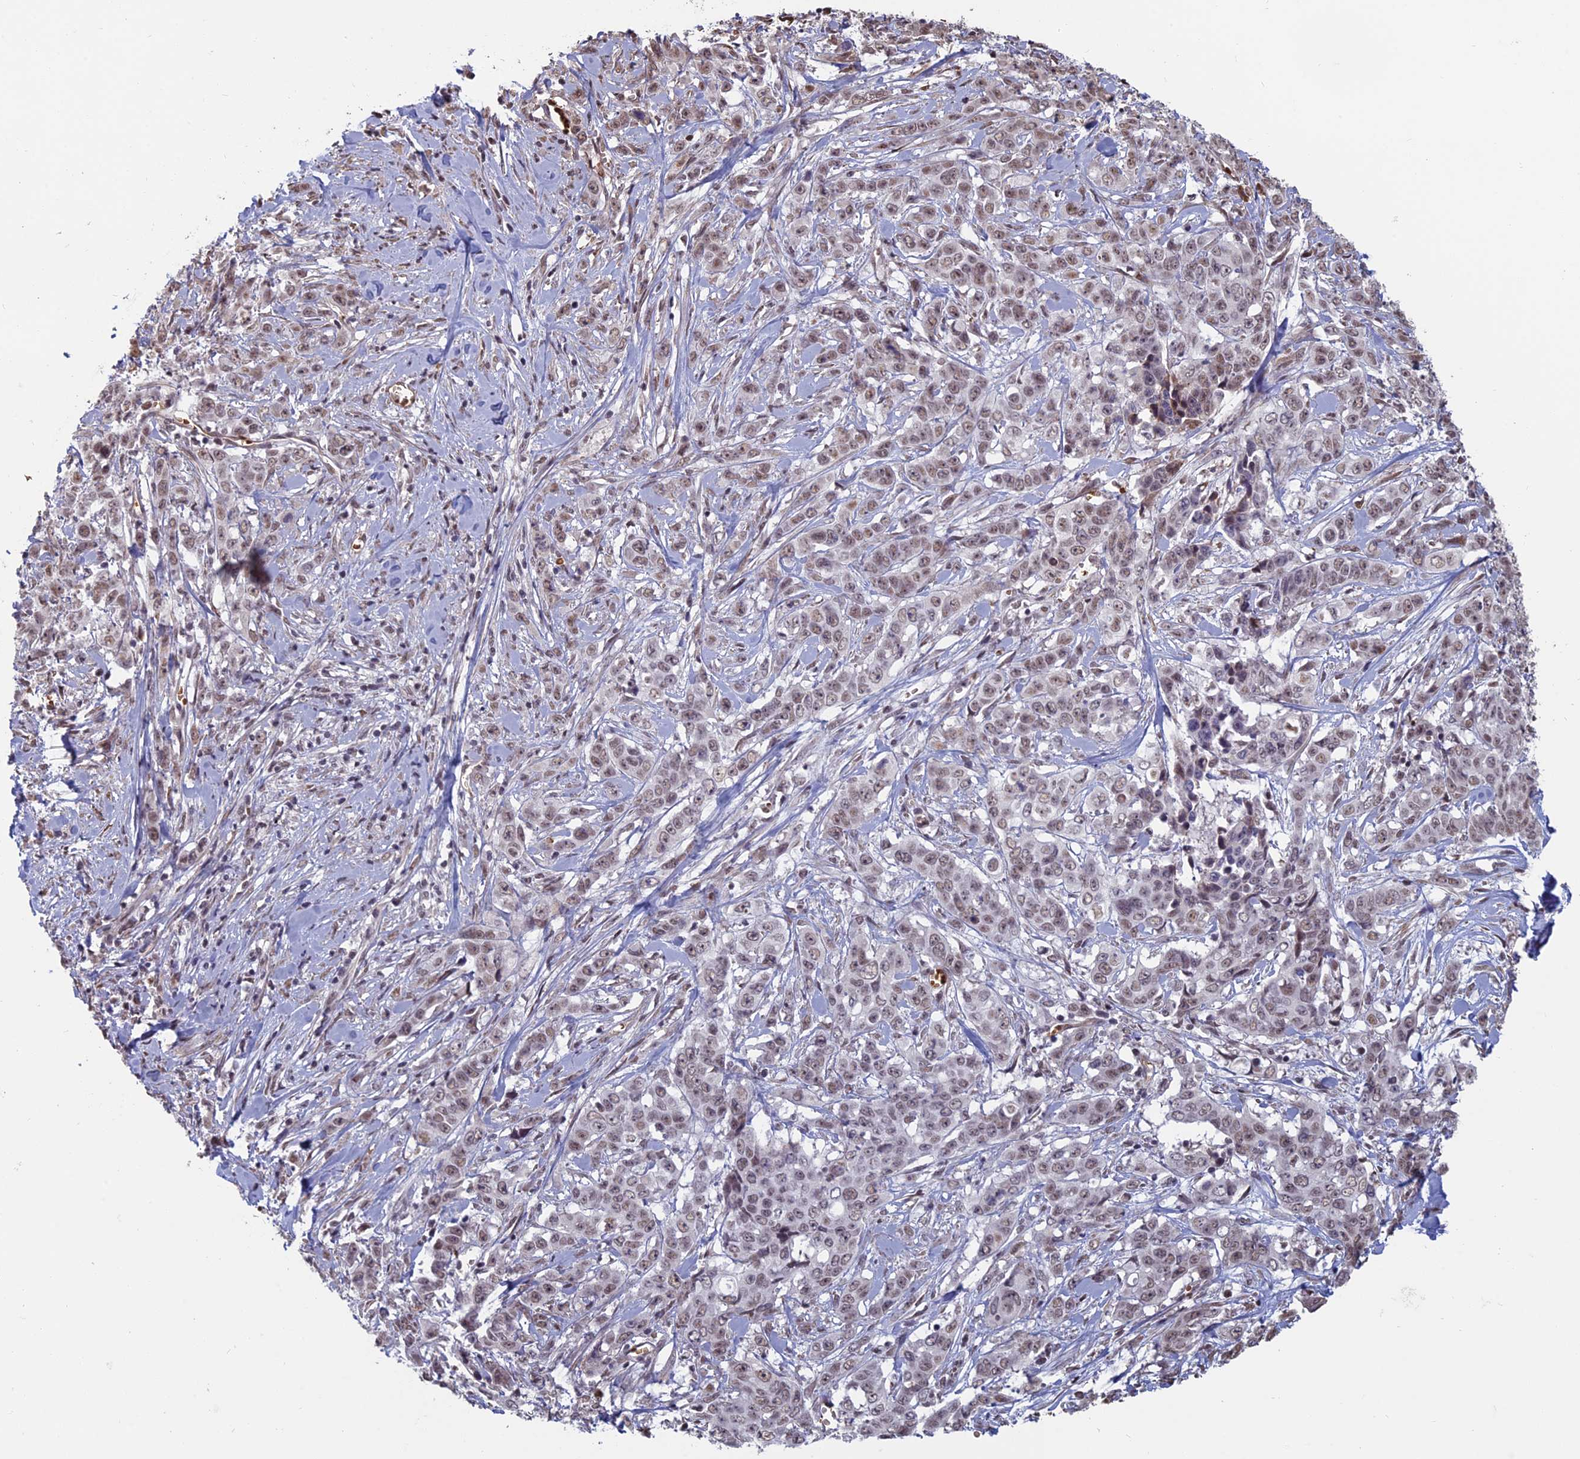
{"staining": {"intensity": "weak", "quantity": ">75%", "location": "nuclear"}, "tissue": "stomach cancer", "cell_type": "Tumor cells", "image_type": "cancer", "snomed": [{"axis": "morphology", "description": "Adenocarcinoma, NOS"}, {"axis": "topography", "description": "Stomach, upper"}], "caption": "Human adenocarcinoma (stomach) stained with a protein marker exhibits weak staining in tumor cells.", "gene": "MFAP1", "patient": {"sex": "male", "age": 62}}